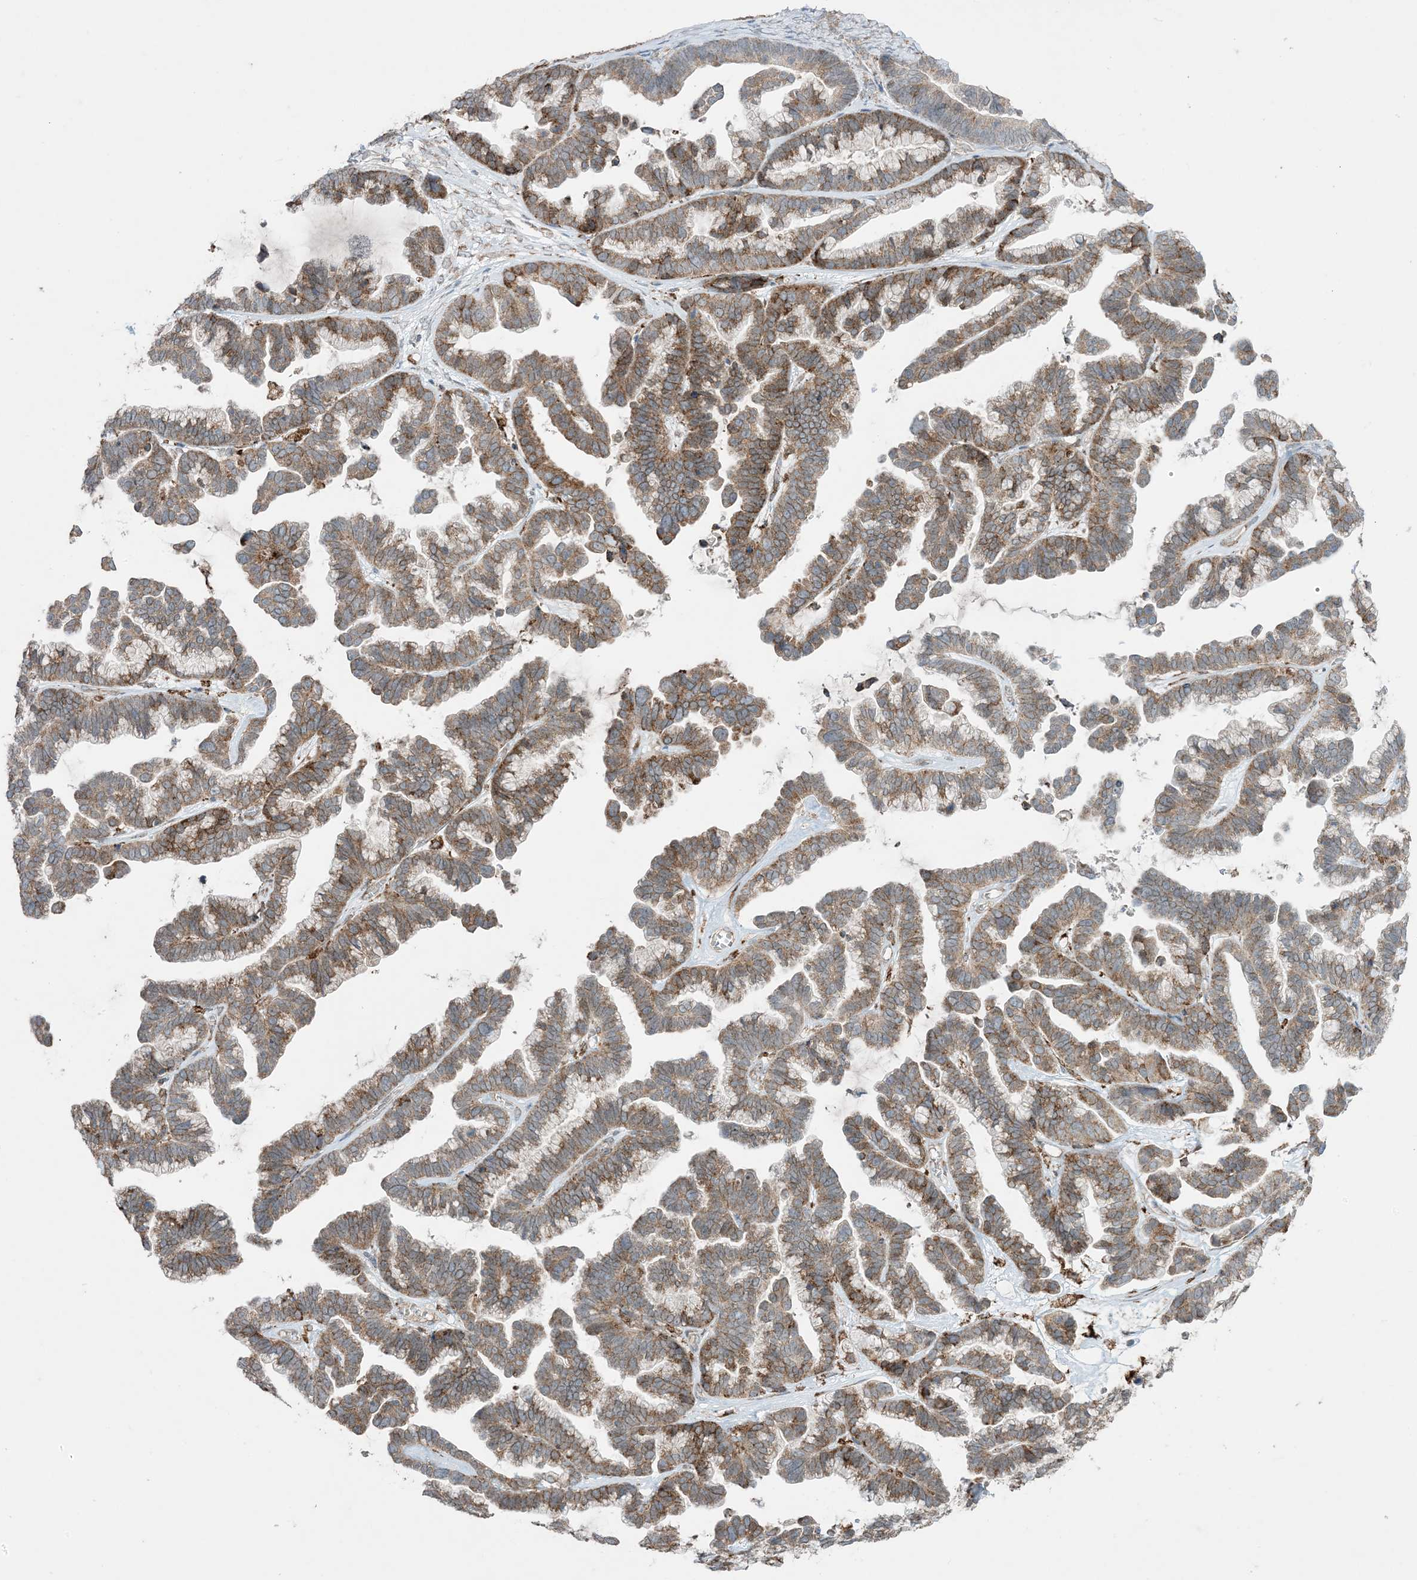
{"staining": {"intensity": "moderate", "quantity": ">75%", "location": "cytoplasmic/membranous"}, "tissue": "ovarian cancer", "cell_type": "Tumor cells", "image_type": "cancer", "snomed": [{"axis": "morphology", "description": "Cystadenocarcinoma, serous, NOS"}, {"axis": "topography", "description": "Ovary"}], "caption": "Ovarian cancer (serous cystadenocarcinoma) was stained to show a protein in brown. There is medium levels of moderate cytoplasmic/membranous staining in about >75% of tumor cells.", "gene": "ODC1", "patient": {"sex": "female", "age": 56}}